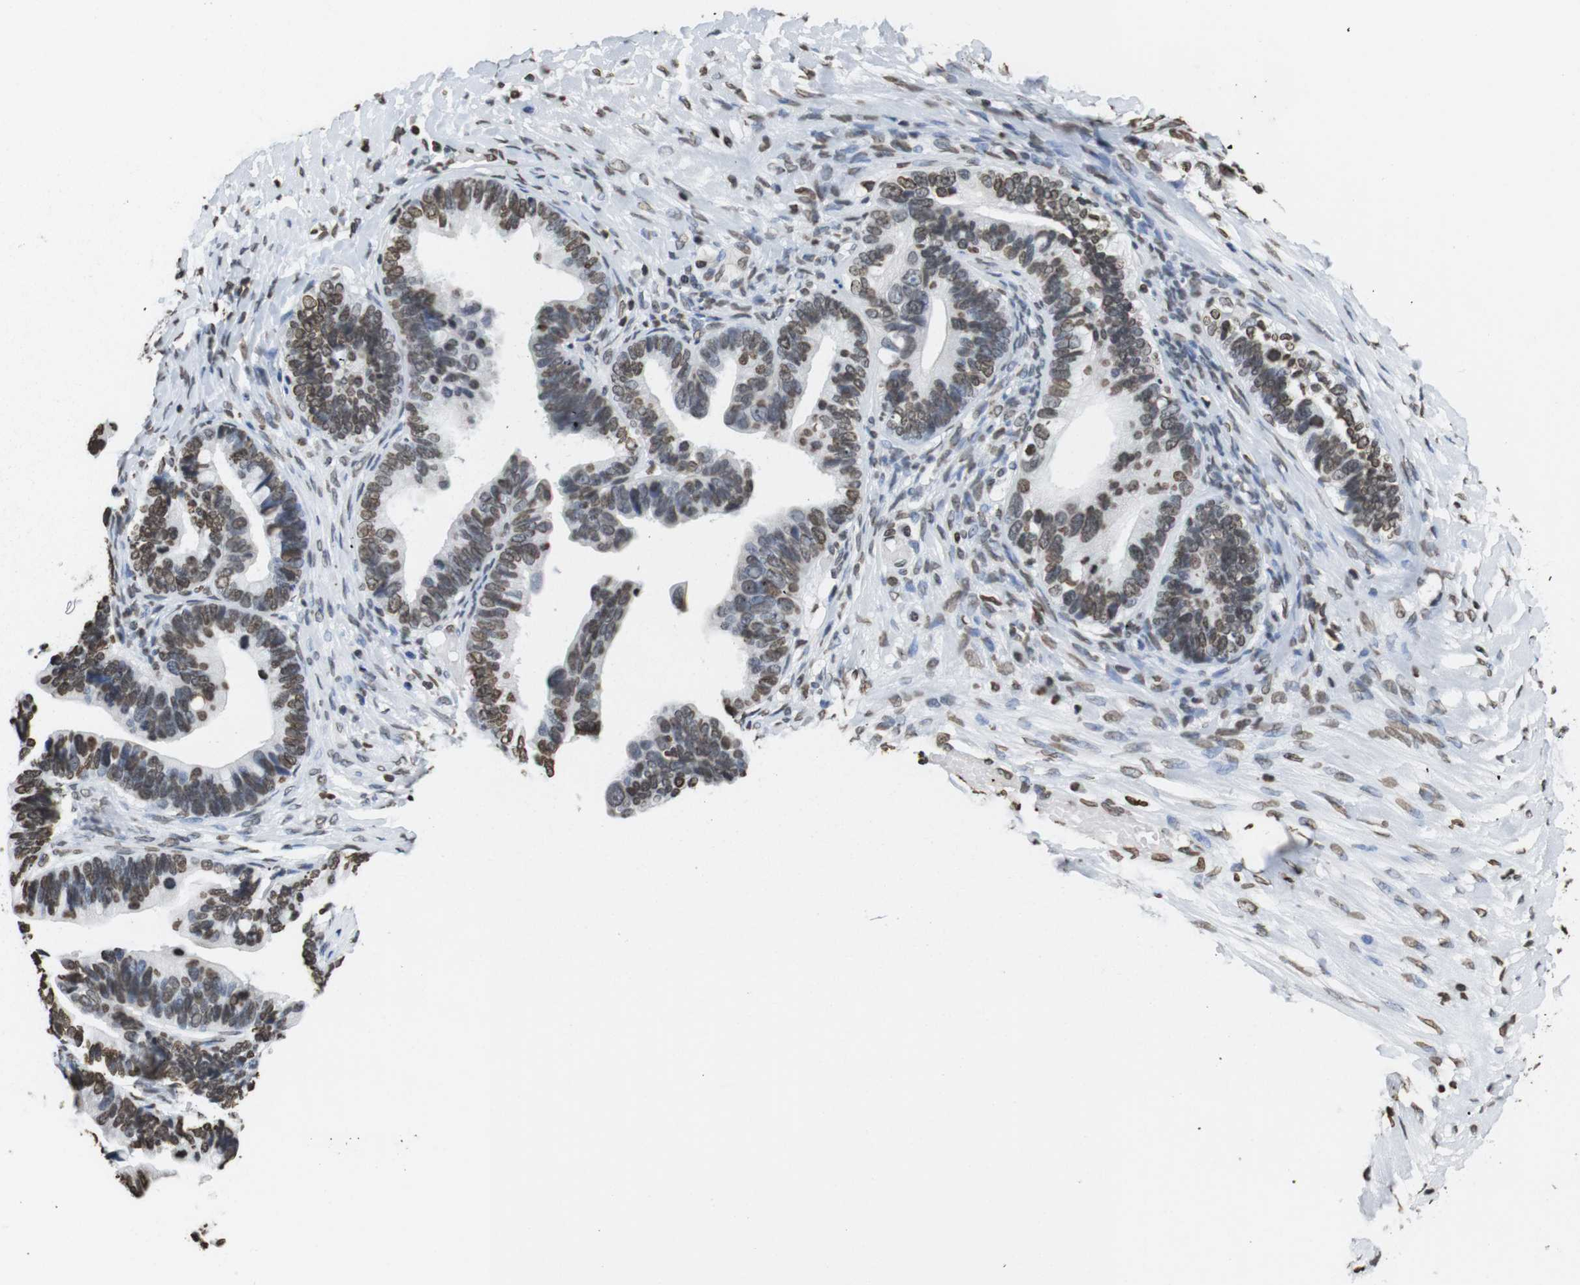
{"staining": {"intensity": "moderate", "quantity": "25%-75%", "location": "nuclear"}, "tissue": "ovarian cancer", "cell_type": "Tumor cells", "image_type": "cancer", "snomed": [{"axis": "morphology", "description": "Cystadenocarcinoma, serous, NOS"}, {"axis": "topography", "description": "Ovary"}], "caption": "Brown immunohistochemical staining in human ovarian cancer displays moderate nuclear staining in about 25%-75% of tumor cells.", "gene": "BSX", "patient": {"sex": "female", "age": 56}}